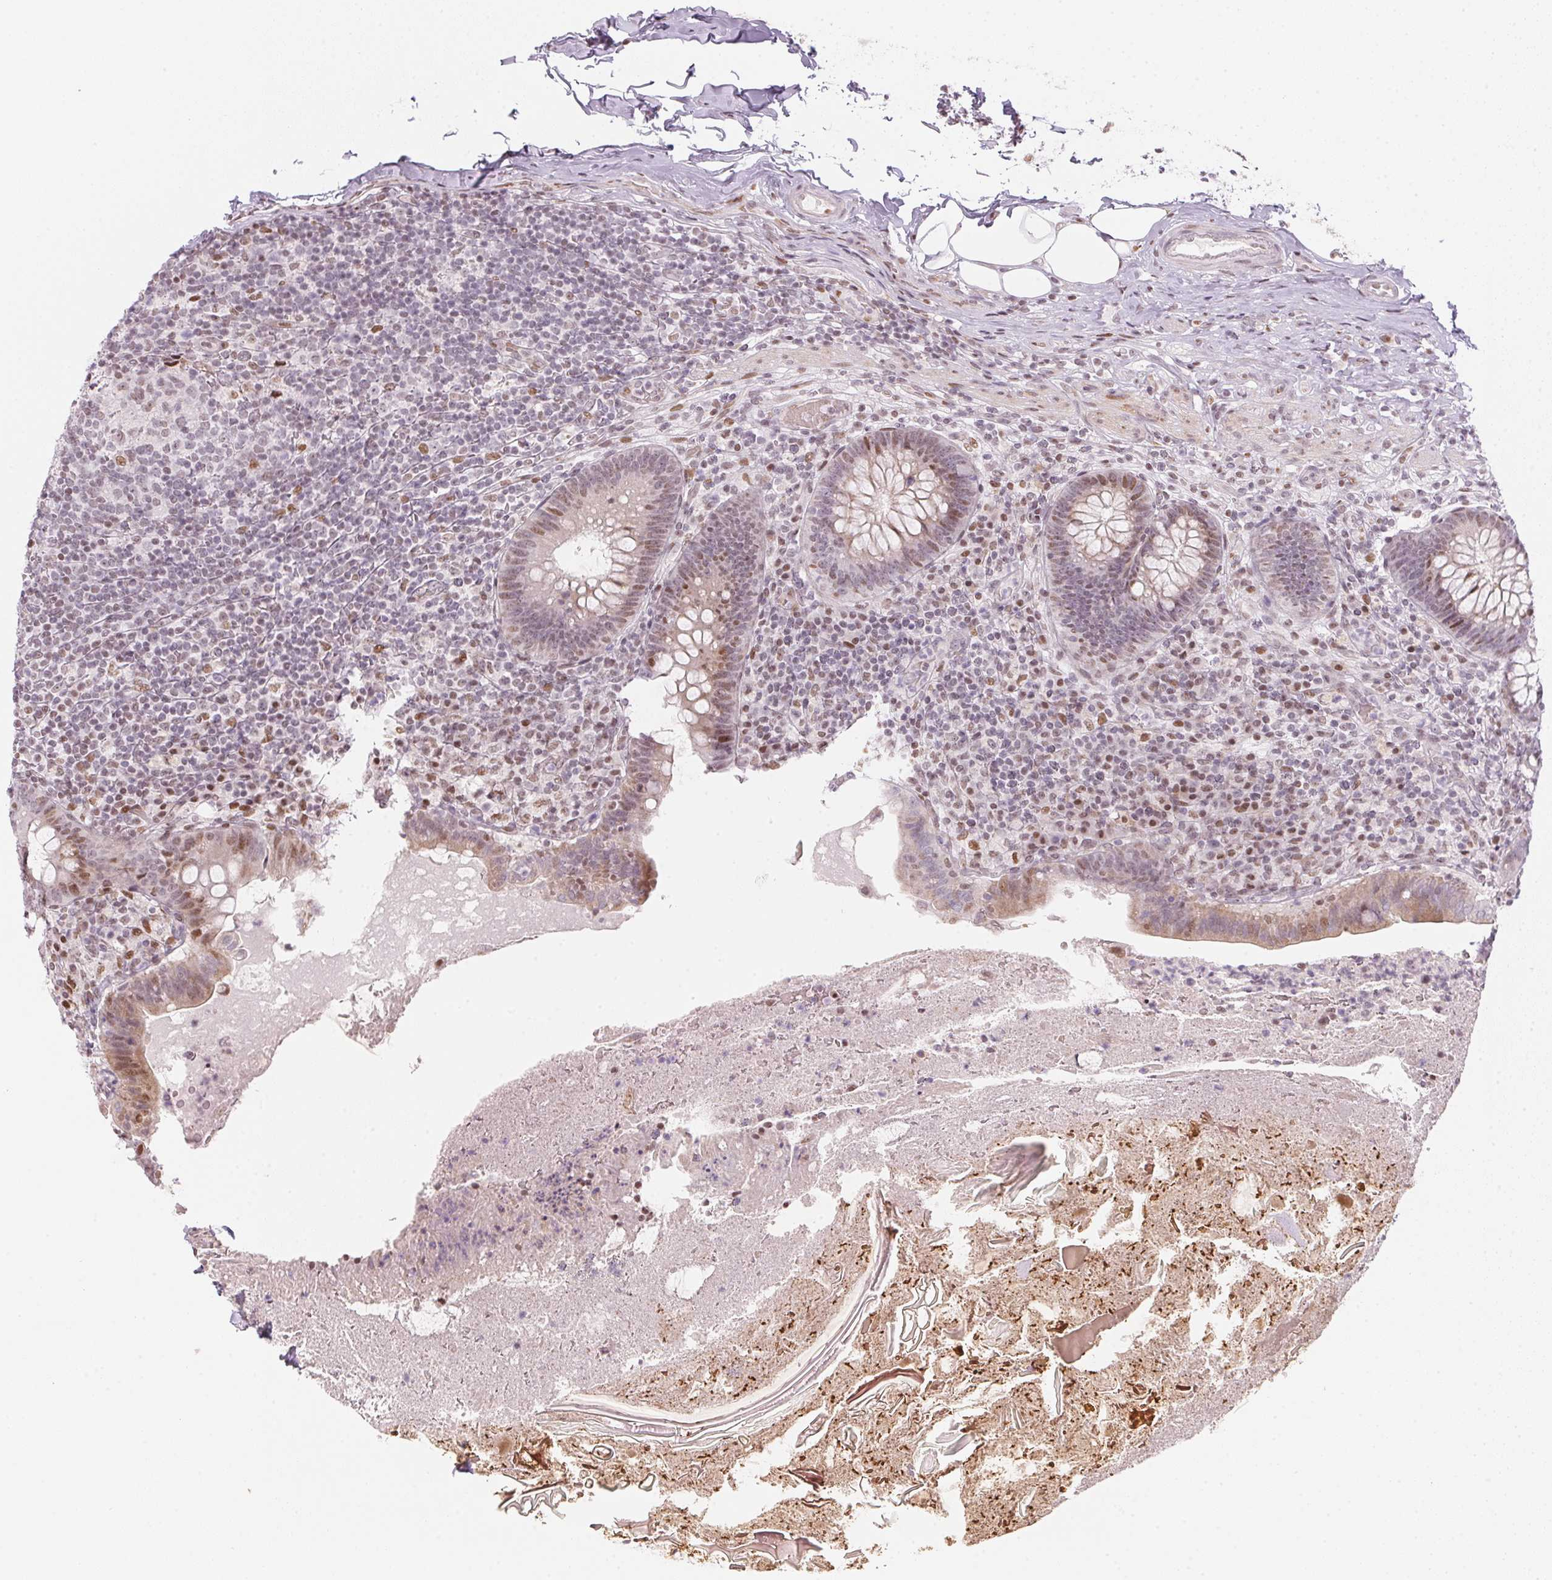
{"staining": {"intensity": "weak", "quantity": "25%-75%", "location": "cytoplasmic/membranous,nuclear"}, "tissue": "appendix", "cell_type": "Glandular cells", "image_type": "normal", "snomed": [{"axis": "morphology", "description": "Normal tissue, NOS"}, {"axis": "topography", "description": "Appendix"}], "caption": "Weak cytoplasmic/membranous,nuclear protein expression is appreciated in approximately 25%-75% of glandular cells in appendix. (DAB = brown stain, brightfield microscopy at high magnification).", "gene": "KAT6A", "patient": {"sex": "male", "age": 47}}